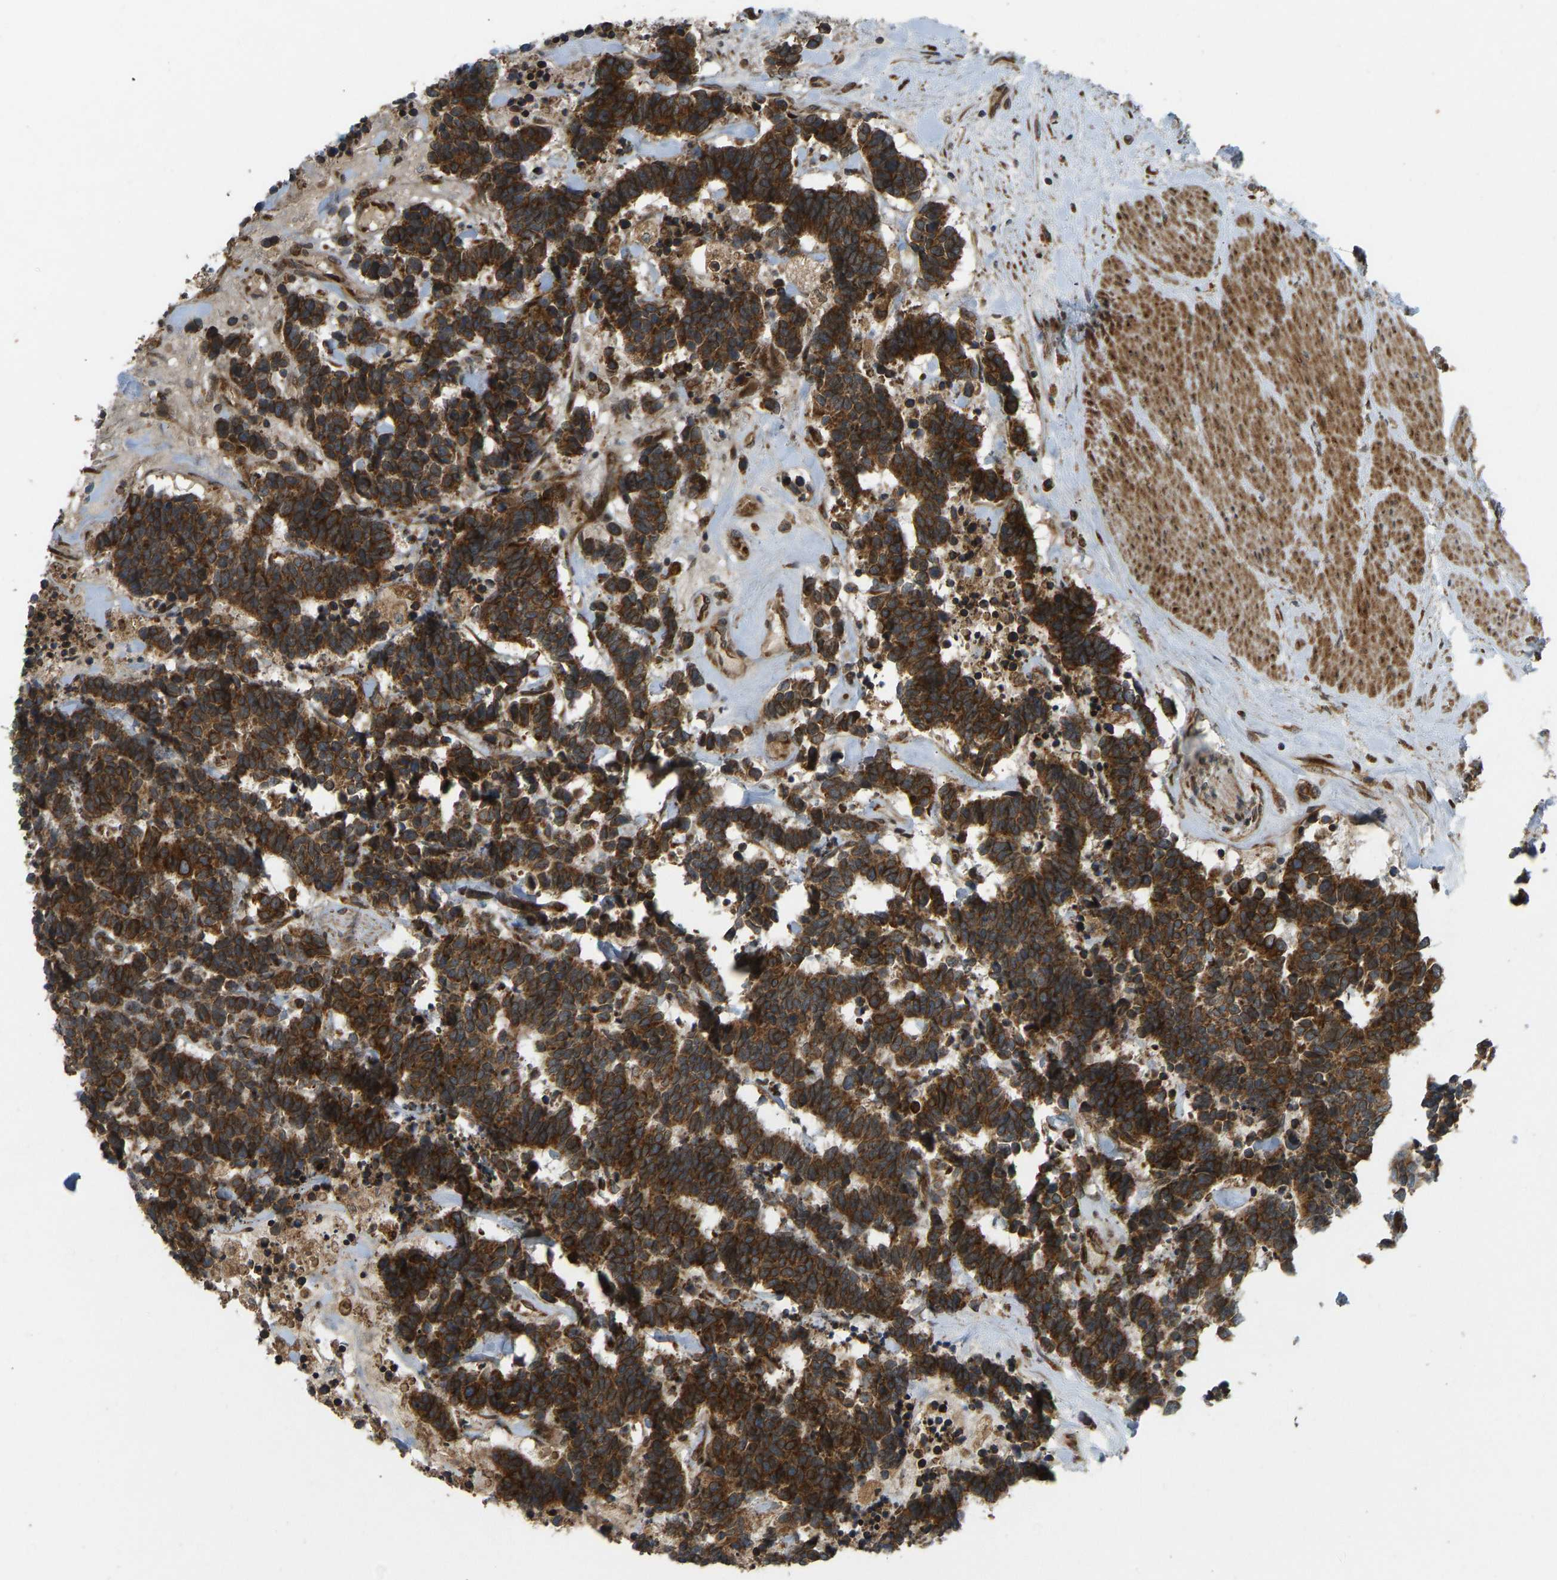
{"staining": {"intensity": "strong", "quantity": ">75%", "location": "cytoplasmic/membranous"}, "tissue": "carcinoid", "cell_type": "Tumor cells", "image_type": "cancer", "snomed": [{"axis": "morphology", "description": "Carcinoma, NOS"}, {"axis": "morphology", "description": "Carcinoid, malignant, NOS"}, {"axis": "topography", "description": "Urinary bladder"}], "caption": "This photomicrograph shows immunohistochemistry staining of human carcinoma, with high strong cytoplasmic/membranous staining in about >75% of tumor cells.", "gene": "RPN2", "patient": {"sex": "male", "age": 57}}